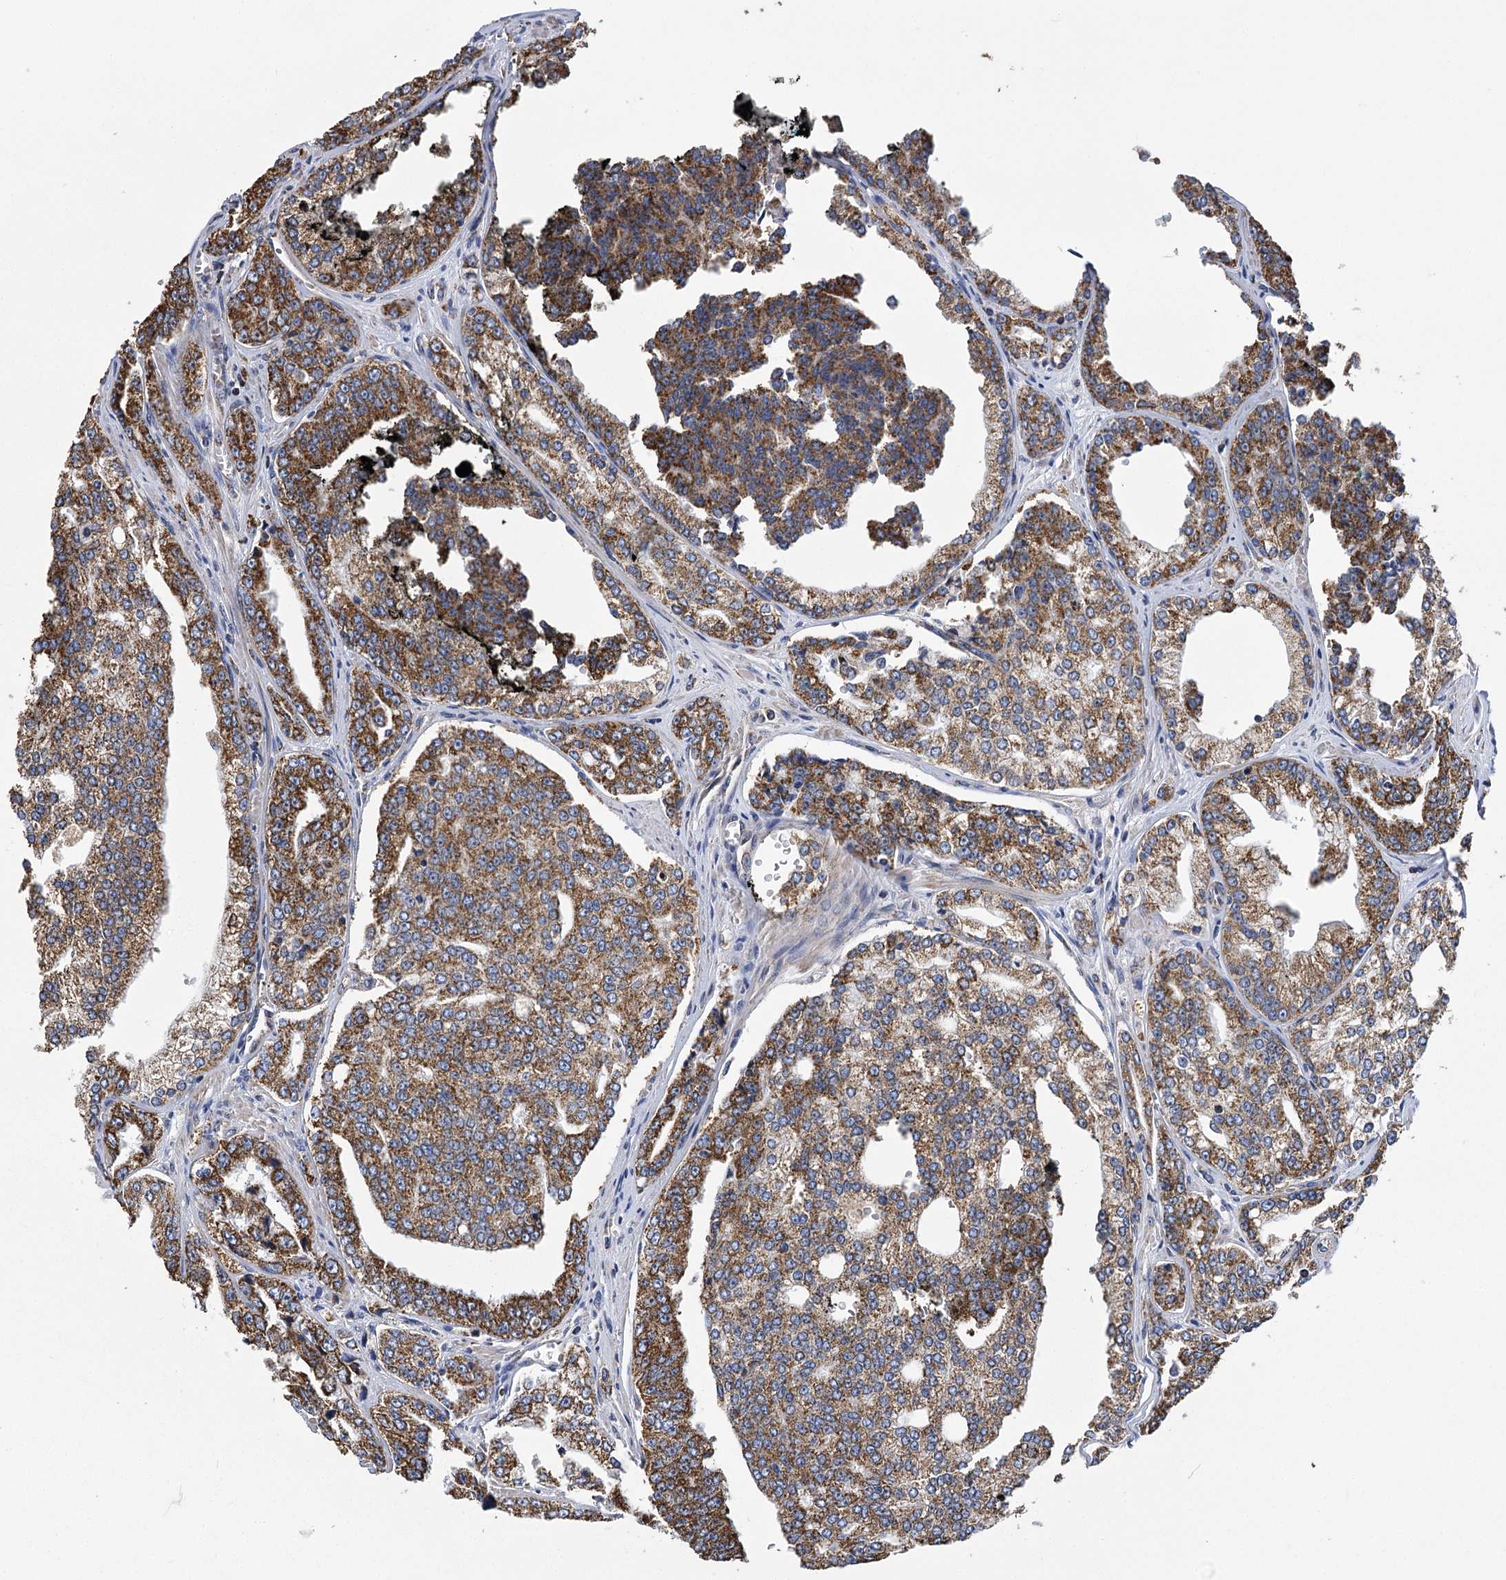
{"staining": {"intensity": "moderate", "quantity": ">75%", "location": "cytoplasmic/membranous"}, "tissue": "prostate cancer", "cell_type": "Tumor cells", "image_type": "cancer", "snomed": [{"axis": "morphology", "description": "Adenocarcinoma, High grade"}, {"axis": "topography", "description": "Prostate"}], "caption": "Protein positivity by immunohistochemistry displays moderate cytoplasmic/membranous expression in approximately >75% of tumor cells in prostate adenocarcinoma (high-grade). (Brightfield microscopy of DAB IHC at high magnification).", "gene": "CCDC73", "patient": {"sex": "male", "age": 71}}